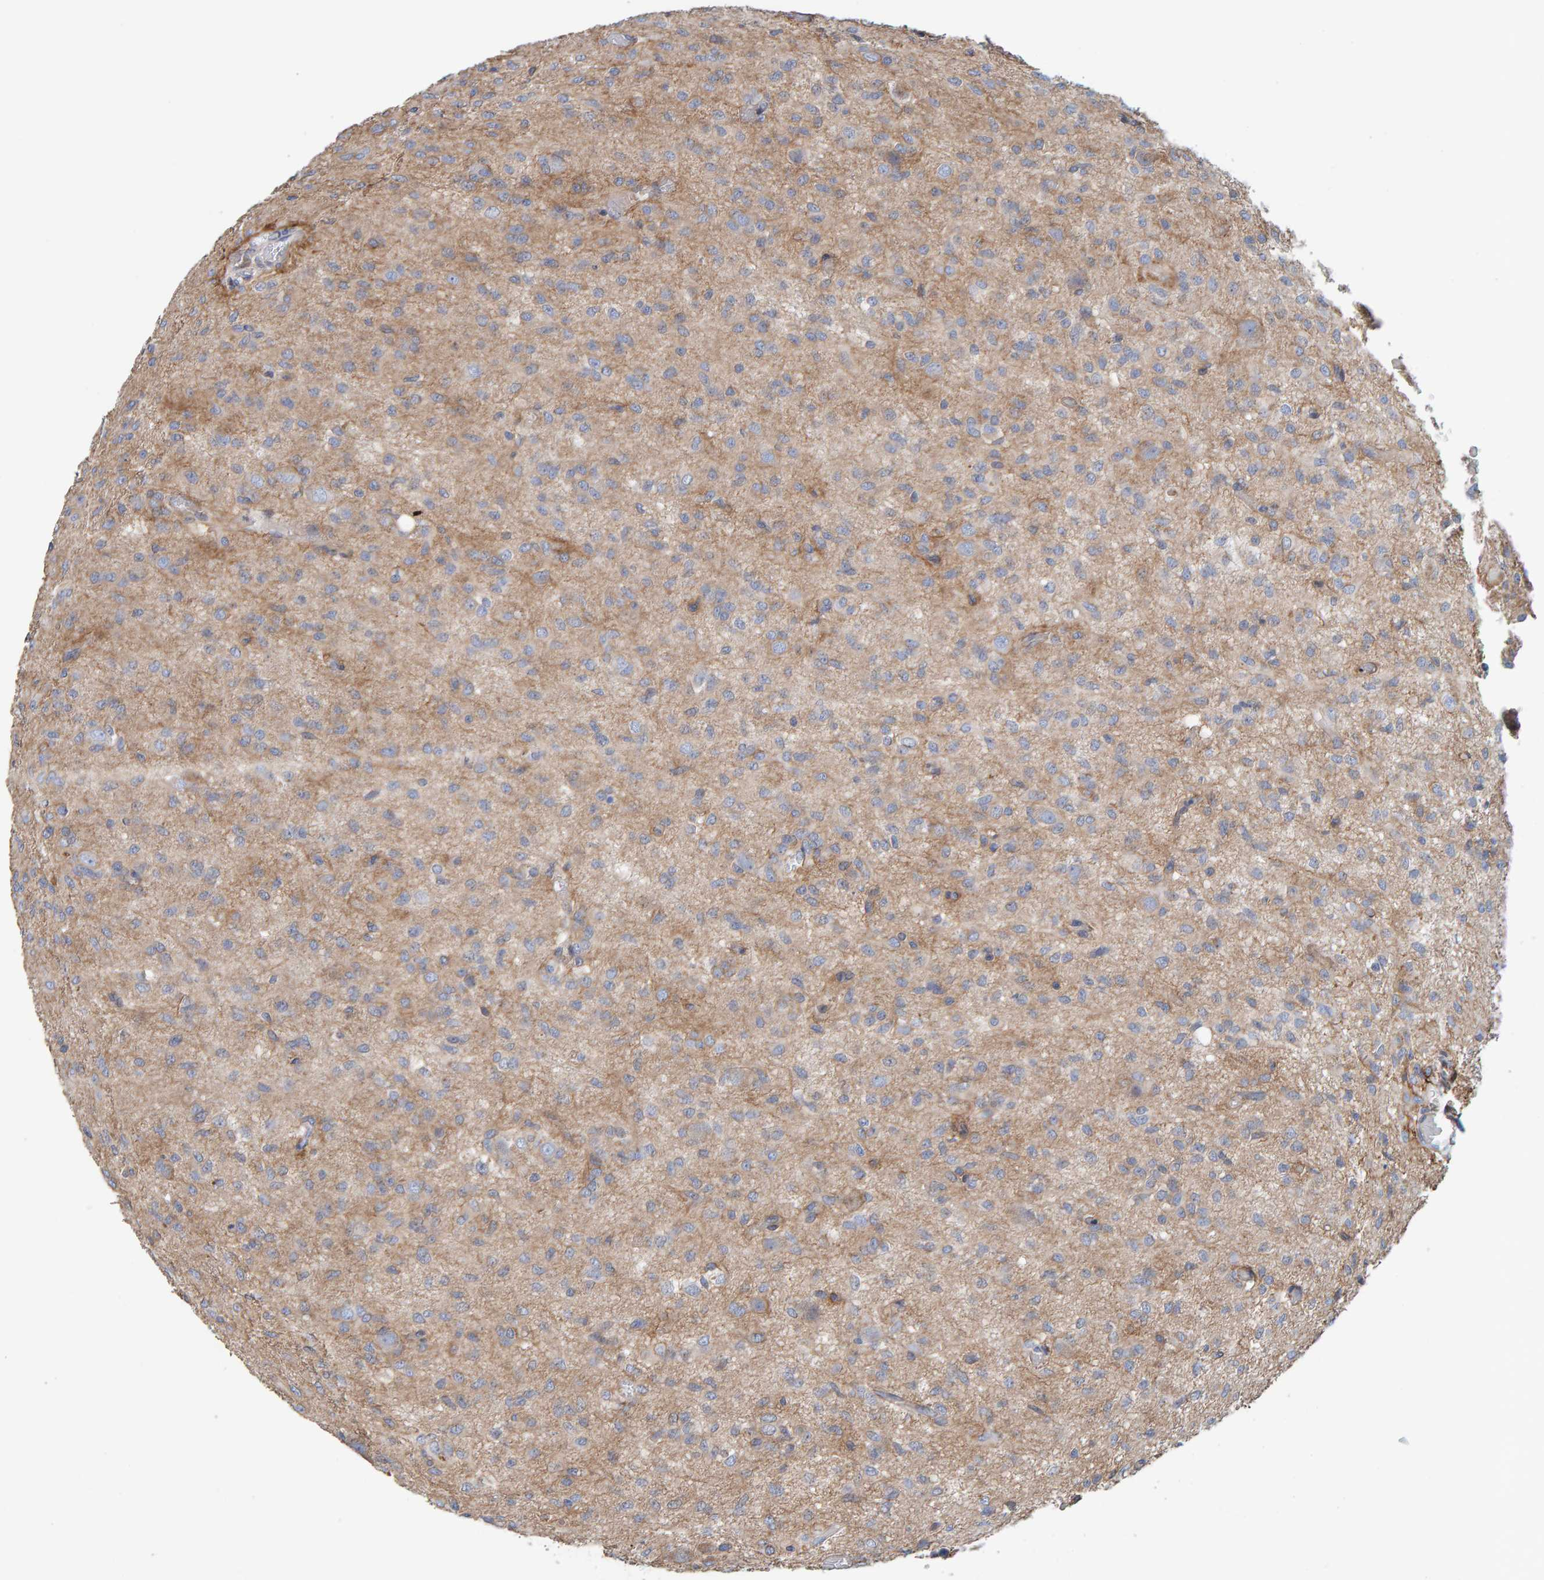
{"staining": {"intensity": "weak", "quantity": "25%-75%", "location": "cytoplasmic/membranous"}, "tissue": "glioma", "cell_type": "Tumor cells", "image_type": "cancer", "snomed": [{"axis": "morphology", "description": "Glioma, malignant, High grade"}, {"axis": "topography", "description": "Brain"}], "caption": "Protein staining of glioma tissue reveals weak cytoplasmic/membranous staining in approximately 25%-75% of tumor cells.", "gene": "RGP1", "patient": {"sex": "female", "age": 59}}